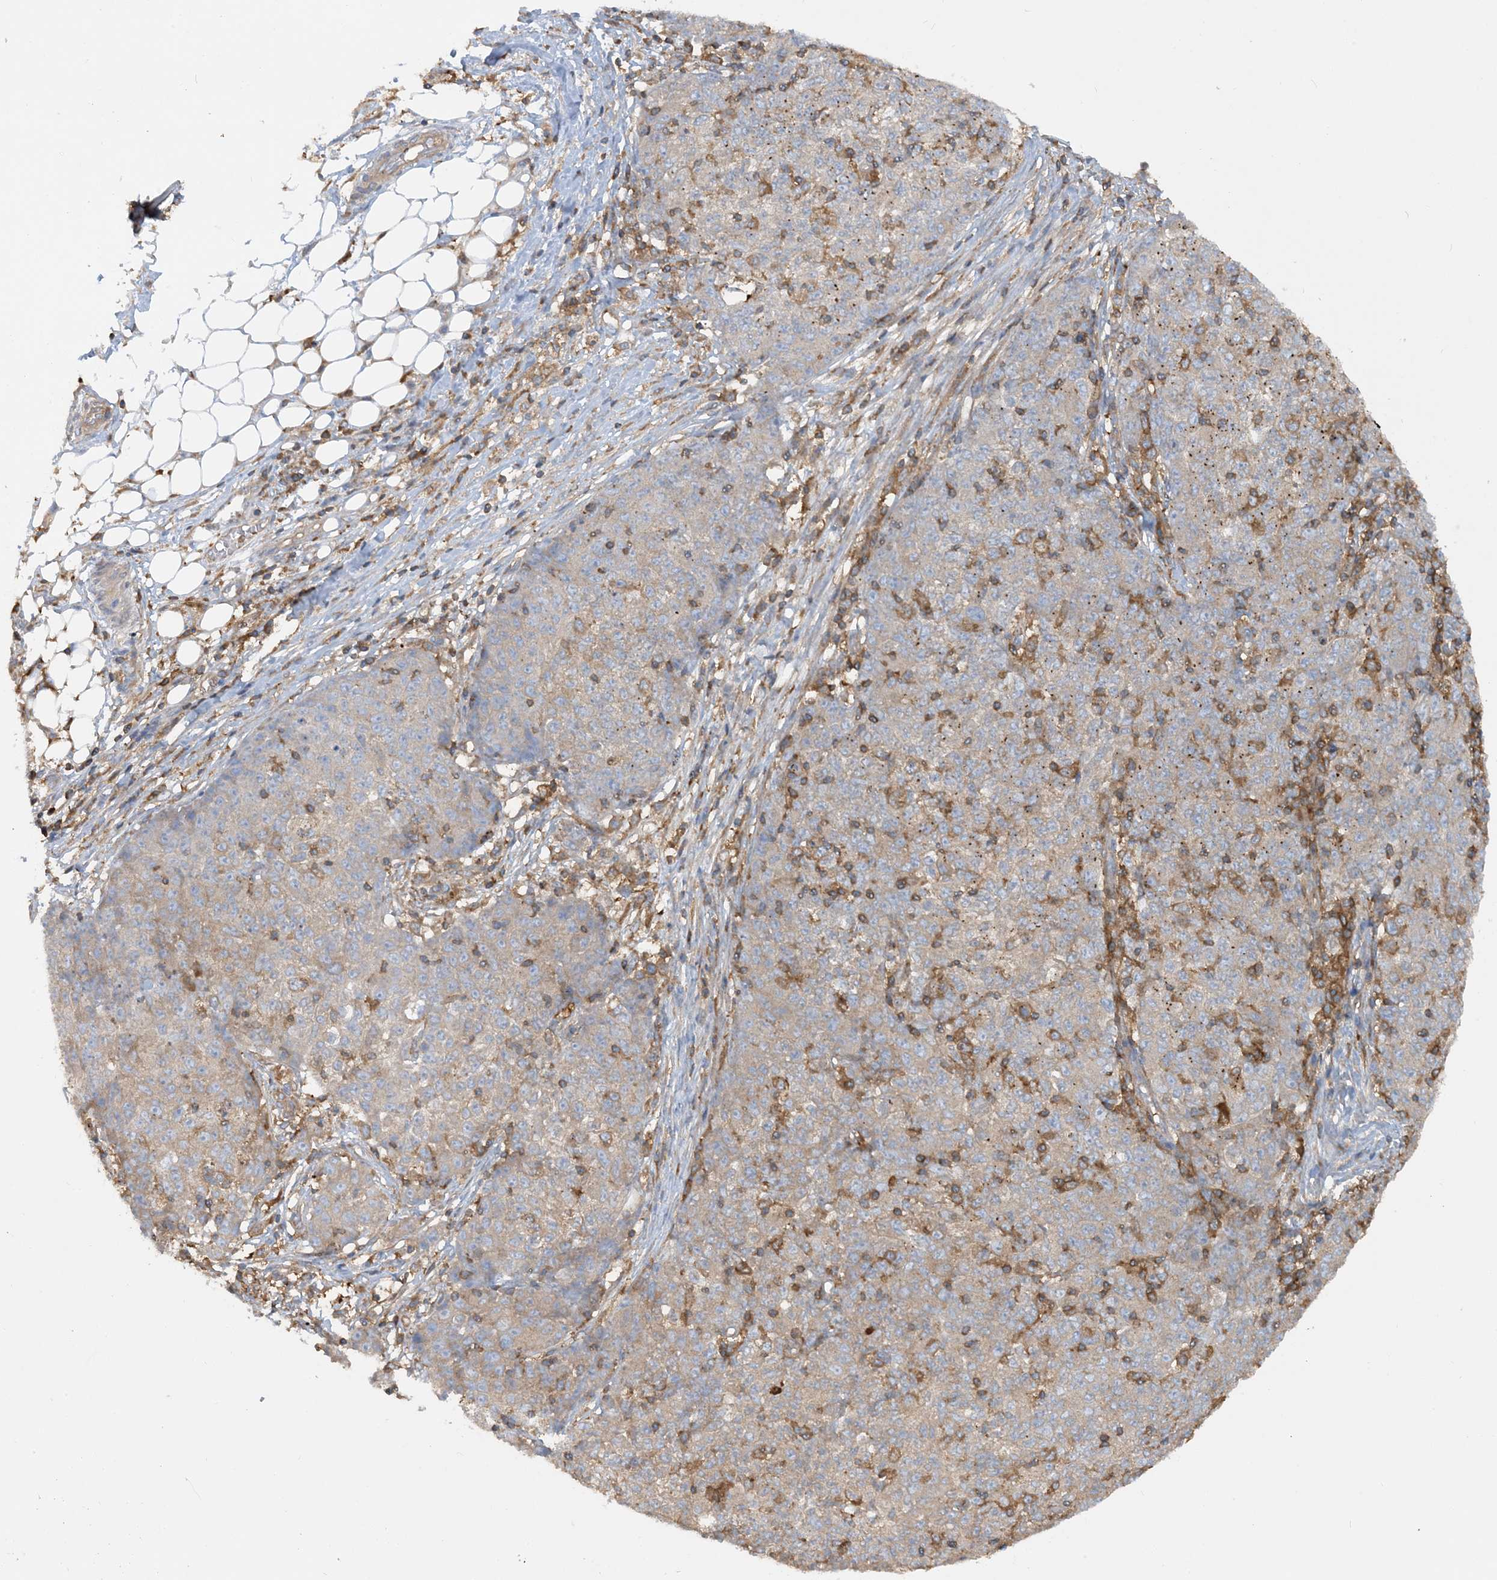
{"staining": {"intensity": "weak", "quantity": "25%-75%", "location": "cytoplasmic/membranous"}, "tissue": "ovarian cancer", "cell_type": "Tumor cells", "image_type": "cancer", "snomed": [{"axis": "morphology", "description": "Carcinoma, endometroid"}, {"axis": "topography", "description": "Ovary"}], "caption": "Immunohistochemical staining of human ovarian cancer exhibits low levels of weak cytoplasmic/membranous protein staining in approximately 25%-75% of tumor cells. (Stains: DAB in brown, nuclei in blue, Microscopy: brightfield microscopy at high magnification).", "gene": "SFMBT2", "patient": {"sex": "female", "age": 42}}